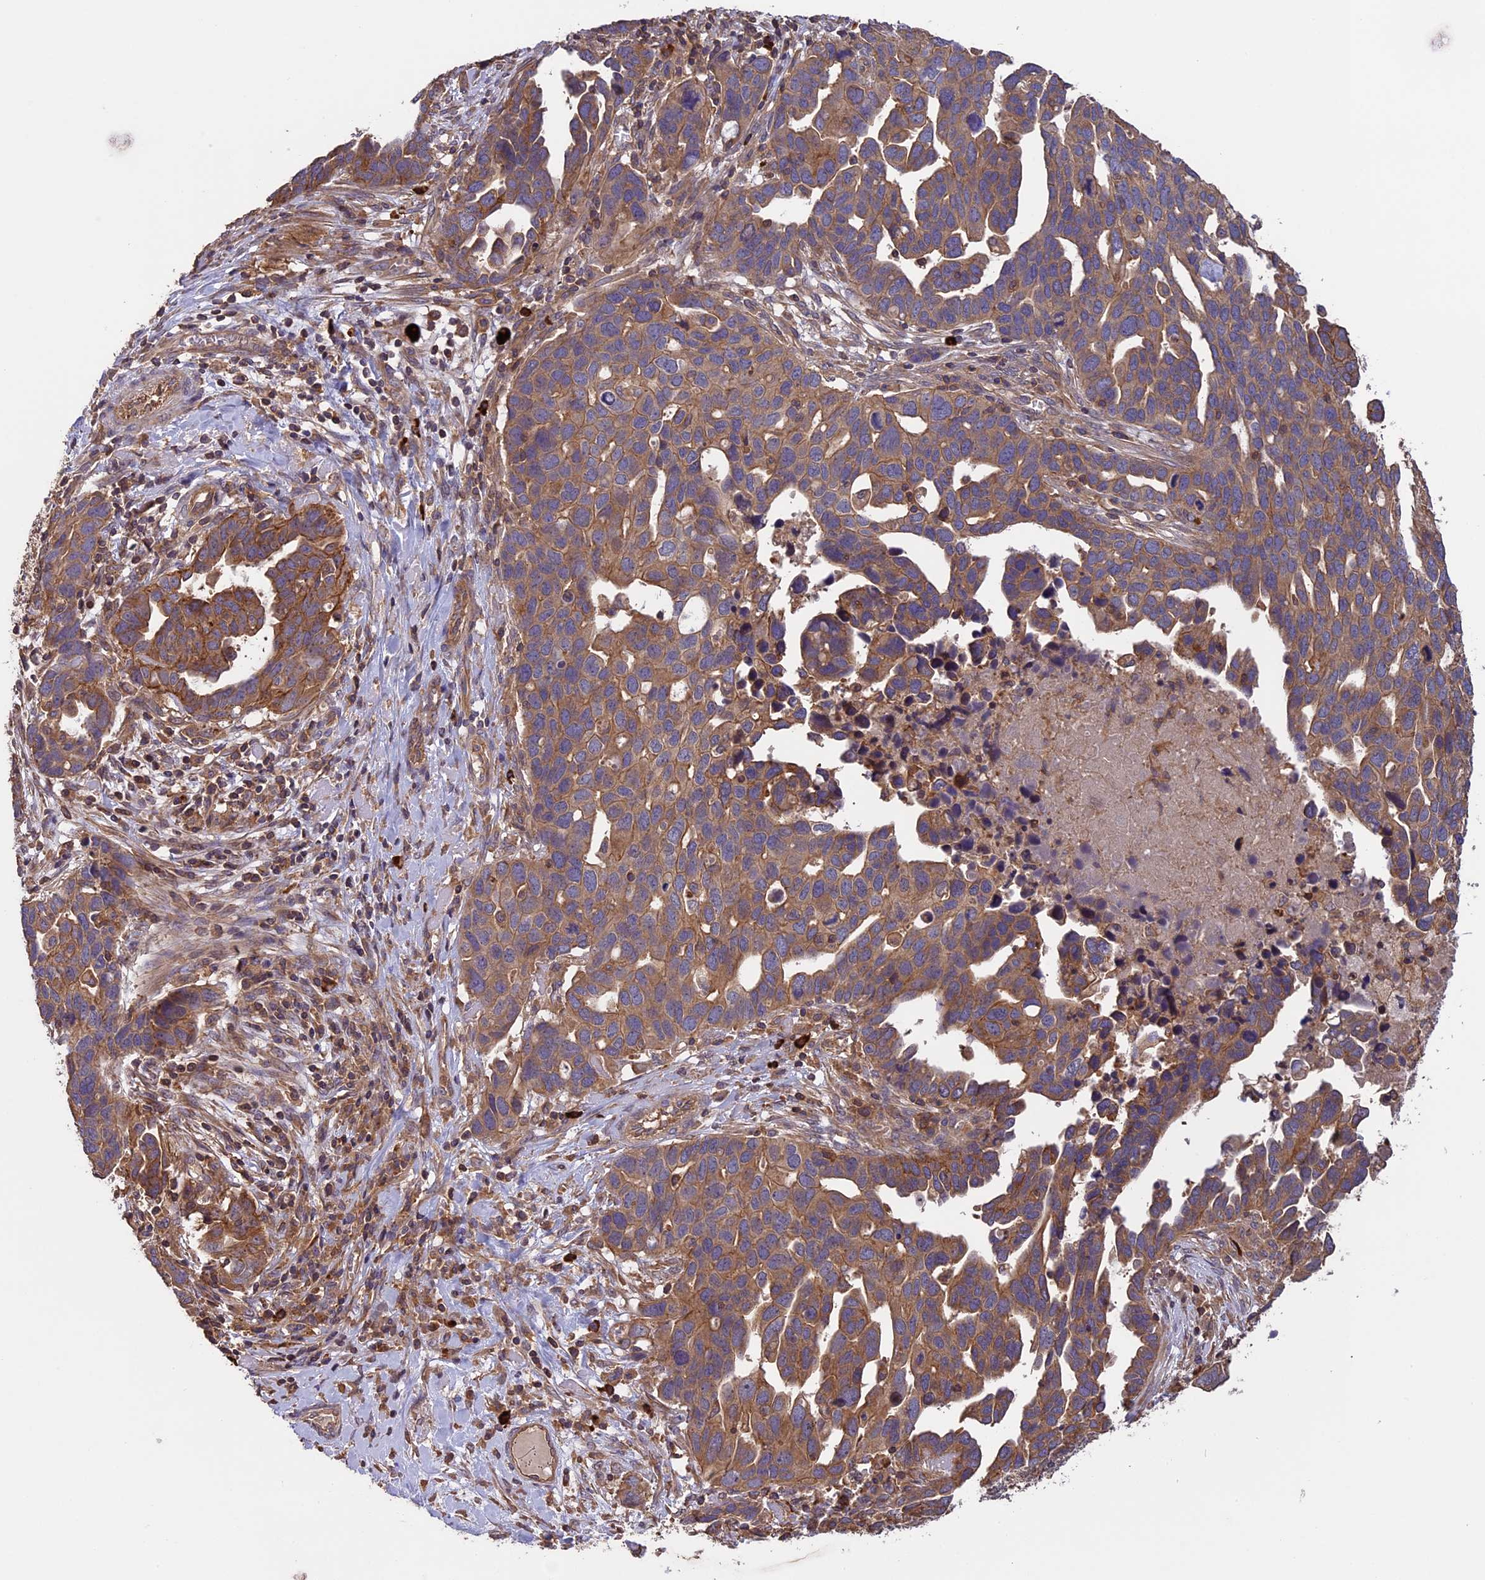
{"staining": {"intensity": "moderate", "quantity": ">75%", "location": "cytoplasmic/membranous"}, "tissue": "ovarian cancer", "cell_type": "Tumor cells", "image_type": "cancer", "snomed": [{"axis": "morphology", "description": "Cystadenocarcinoma, serous, NOS"}, {"axis": "topography", "description": "Ovary"}], "caption": "This photomicrograph displays immunohistochemistry staining of ovarian cancer, with medium moderate cytoplasmic/membranous staining in about >75% of tumor cells.", "gene": "GAS8", "patient": {"sex": "female", "age": 54}}